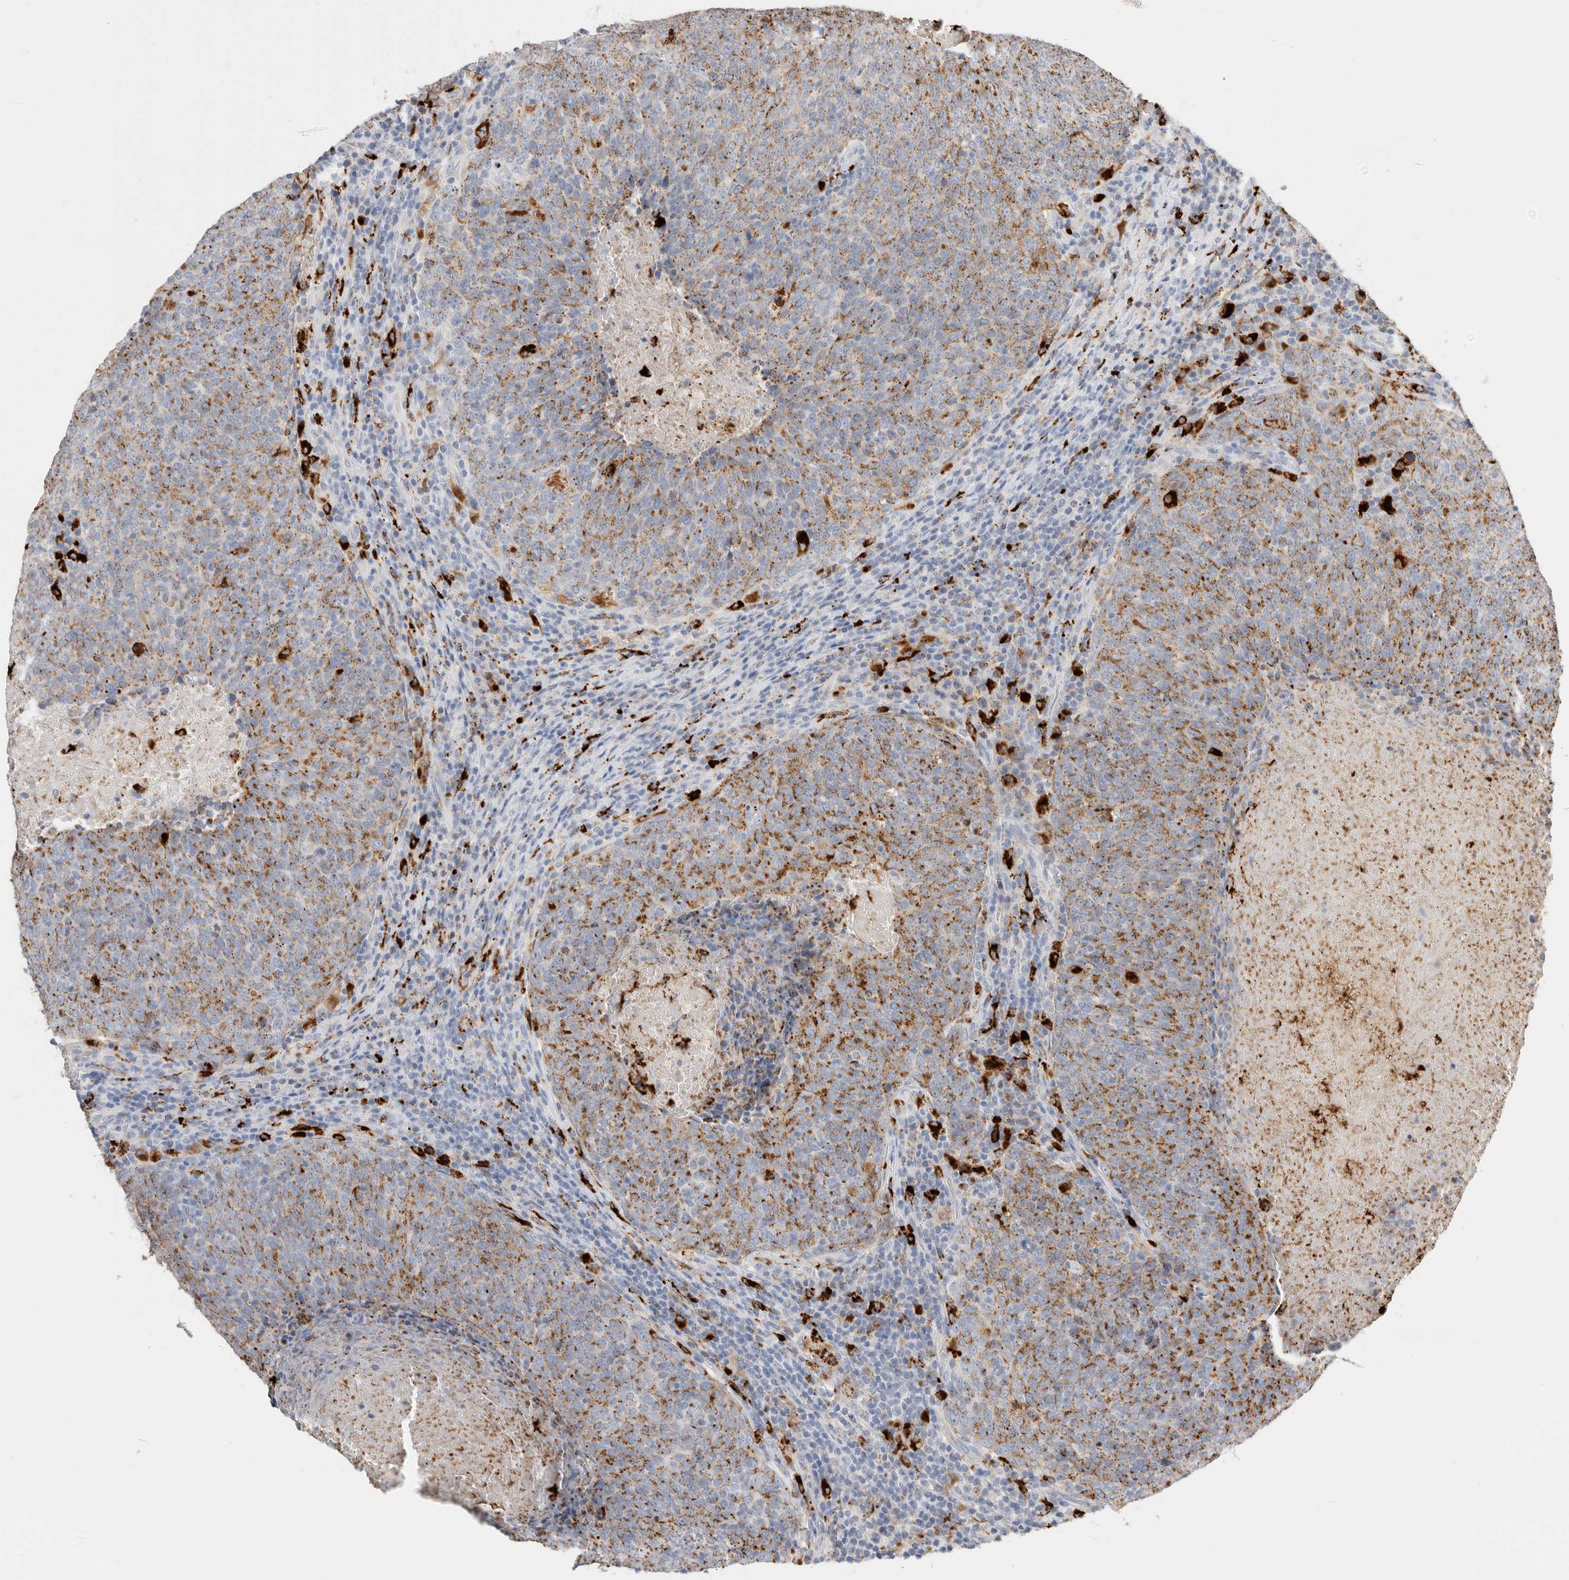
{"staining": {"intensity": "moderate", "quantity": ">75%", "location": "cytoplasmic/membranous"}, "tissue": "head and neck cancer", "cell_type": "Tumor cells", "image_type": "cancer", "snomed": [{"axis": "morphology", "description": "Squamous cell carcinoma, NOS"}, {"axis": "morphology", "description": "Squamous cell carcinoma, metastatic, NOS"}, {"axis": "topography", "description": "Lymph node"}, {"axis": "topography", "description": "Head-Neck"}], "caption": "The micrograph displays immunohistochemical staining of head and neck cancer. There is moderate cytoplasmic/membranous expression is identified in approximately >75% of tumor cells.", "gene": "GGH", "patient": {"sex": "male", "age": 62}}